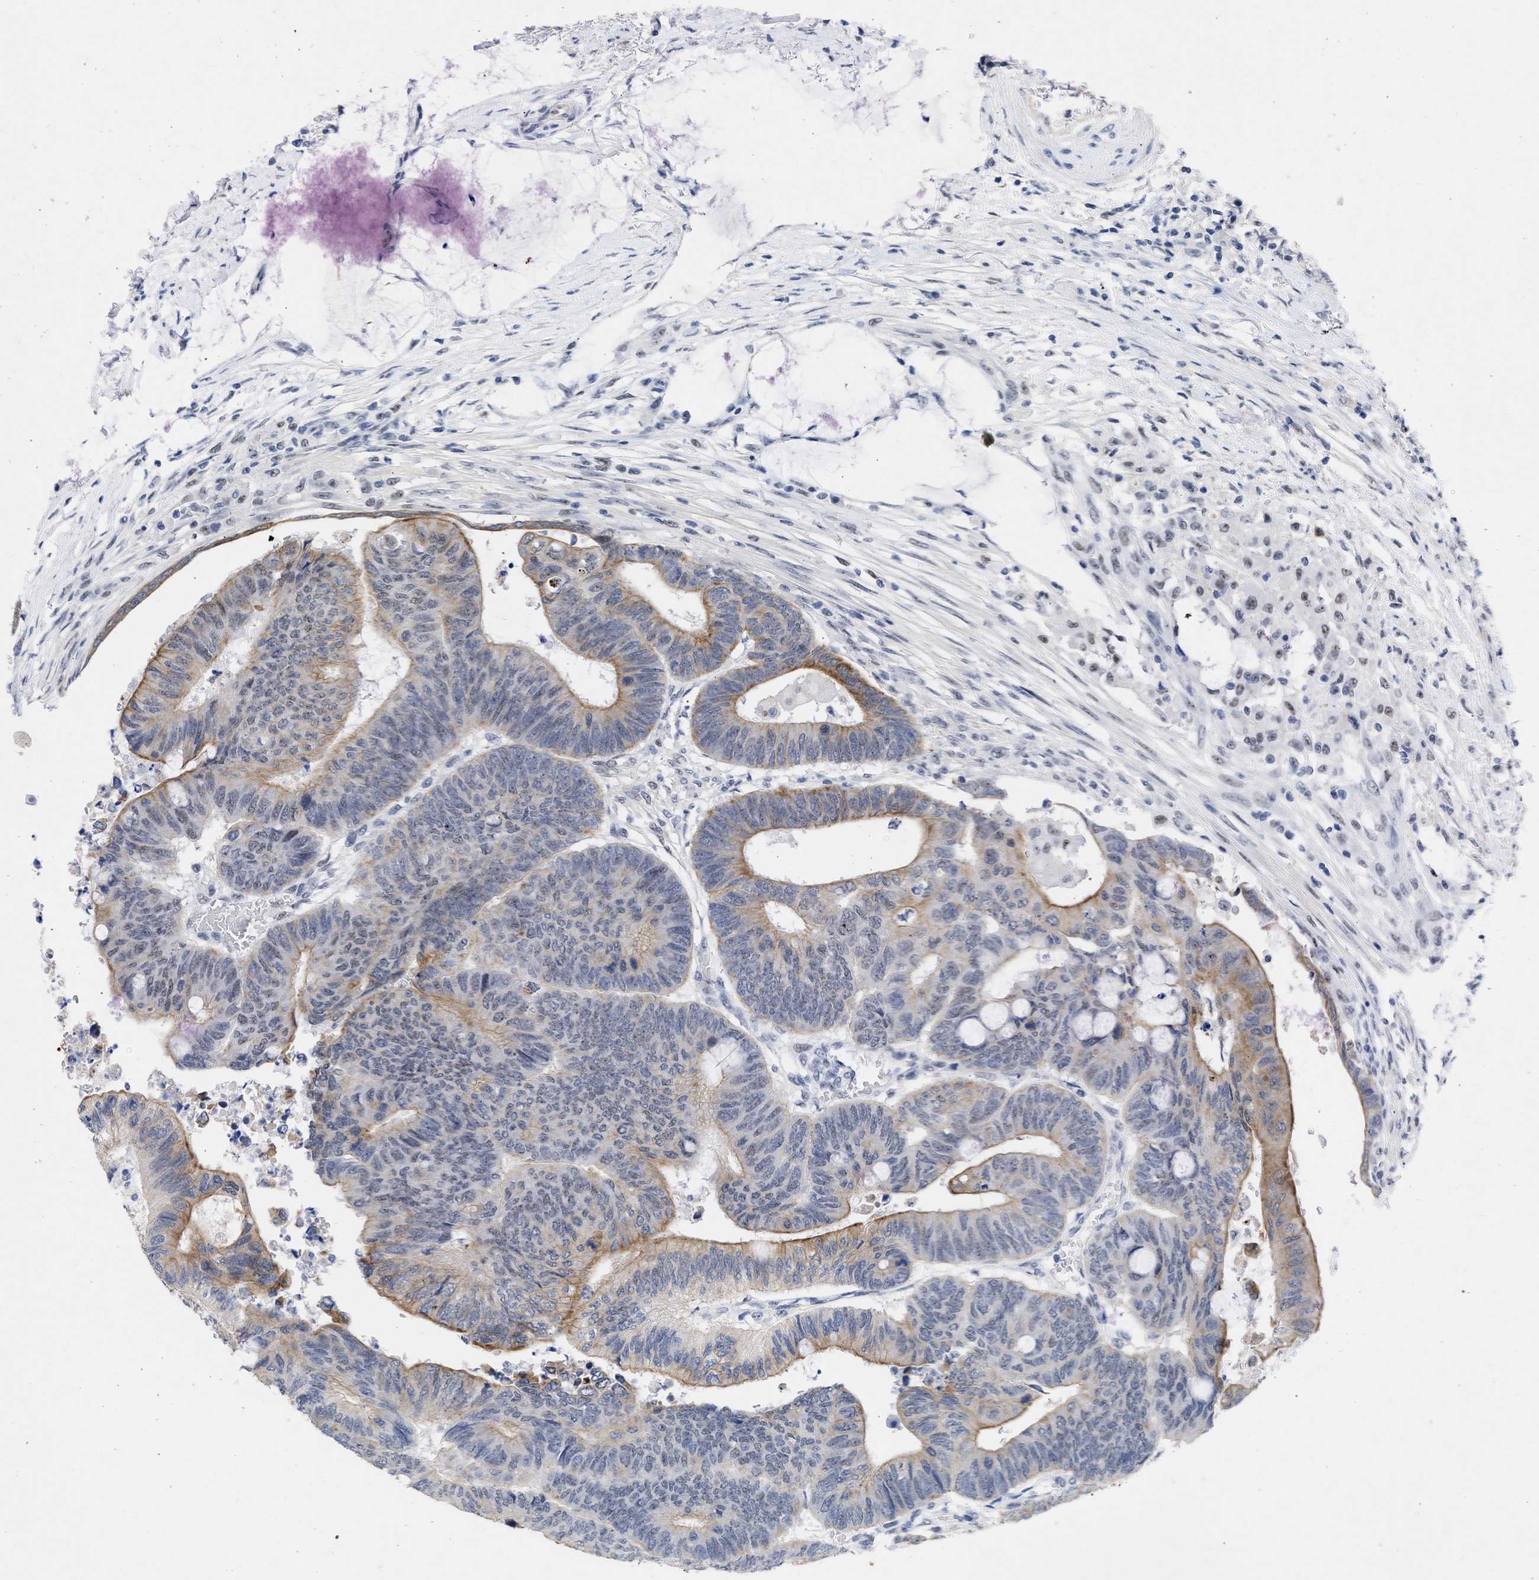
{"staining": {"intensity": "moderate", "quantity": ">75%", "location": "cytoplasmic/membranous"}, "tissue": "colorectal cancer", "cell_type": "Tumor cells", "image_type": "cancer", "snomed": [{"axis": "morphology", "description": "Normal tissue, NOS"}, {"axis": "morphology", "description": "Adenocarcinoma, NOS"}, {"axis": "topography", "description": "Rectum"}, {"axis": "topography", "description": "Peripheral nerve tissue"}], "caption": "Moderate cytoplasmic/membranous protein staining is appreciated in about >75% of tumor cells in colorectal cancer (adenocarcinoma).", "gene": "DDX41", "patient": {"sex": "male", "age": 92}}